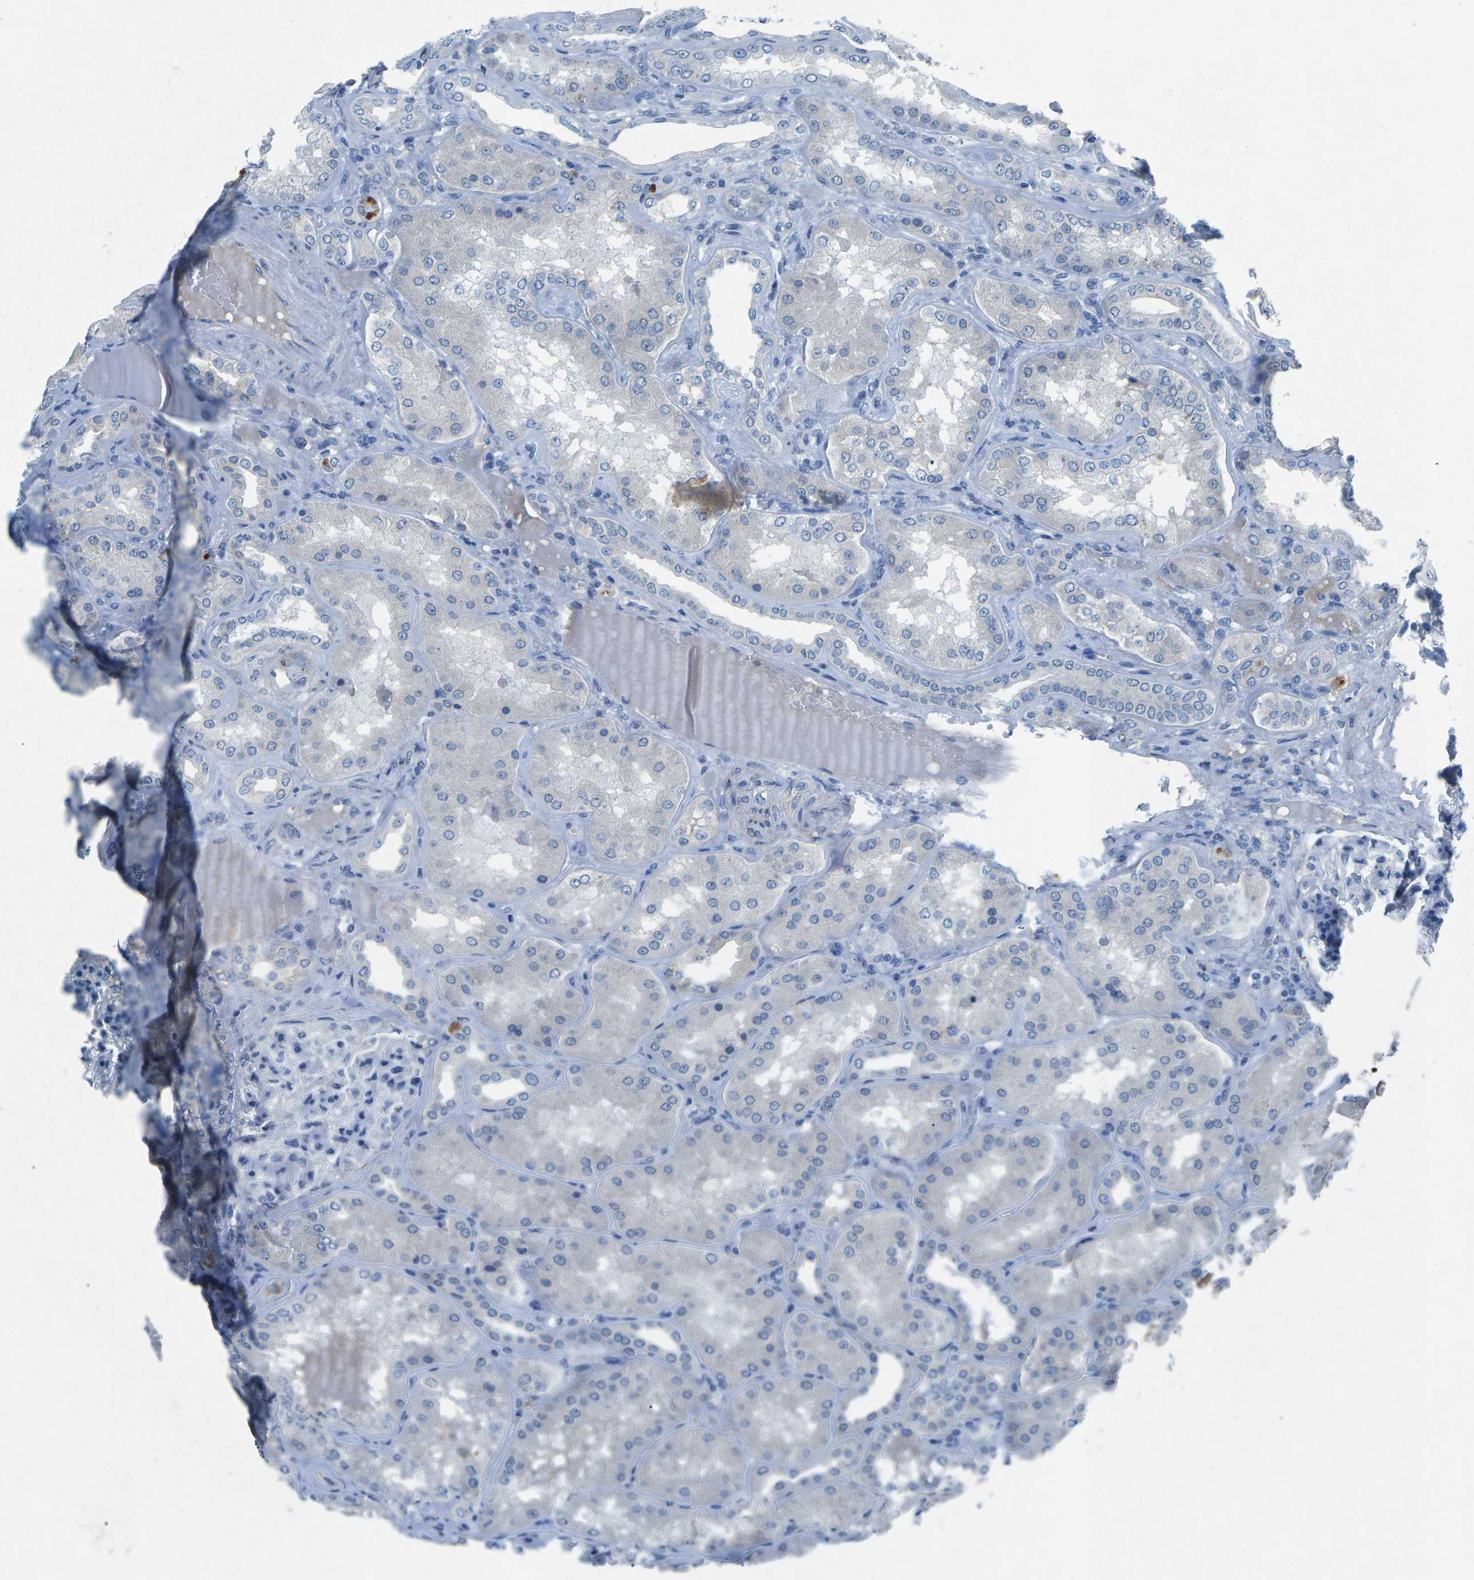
{"staining": {"intensity": "negative", "quantity": "none", "location": "none"}, "tissue": "kidney", "cell_type": "Cells in glomeruli", "image_type": "normal", "snomed": [{"axis": "morphology", "description": "Normal tissue, NOS"}, {"axis": "topography", "description": "Kidney"}], "caption": "A high-resolution histopathology image shows IHC staining of benign kidney, which exhibits no significant positivity in cells in glomeruli.", "gene": "PLG", "patient": {"sex": "female", "age": 56}}